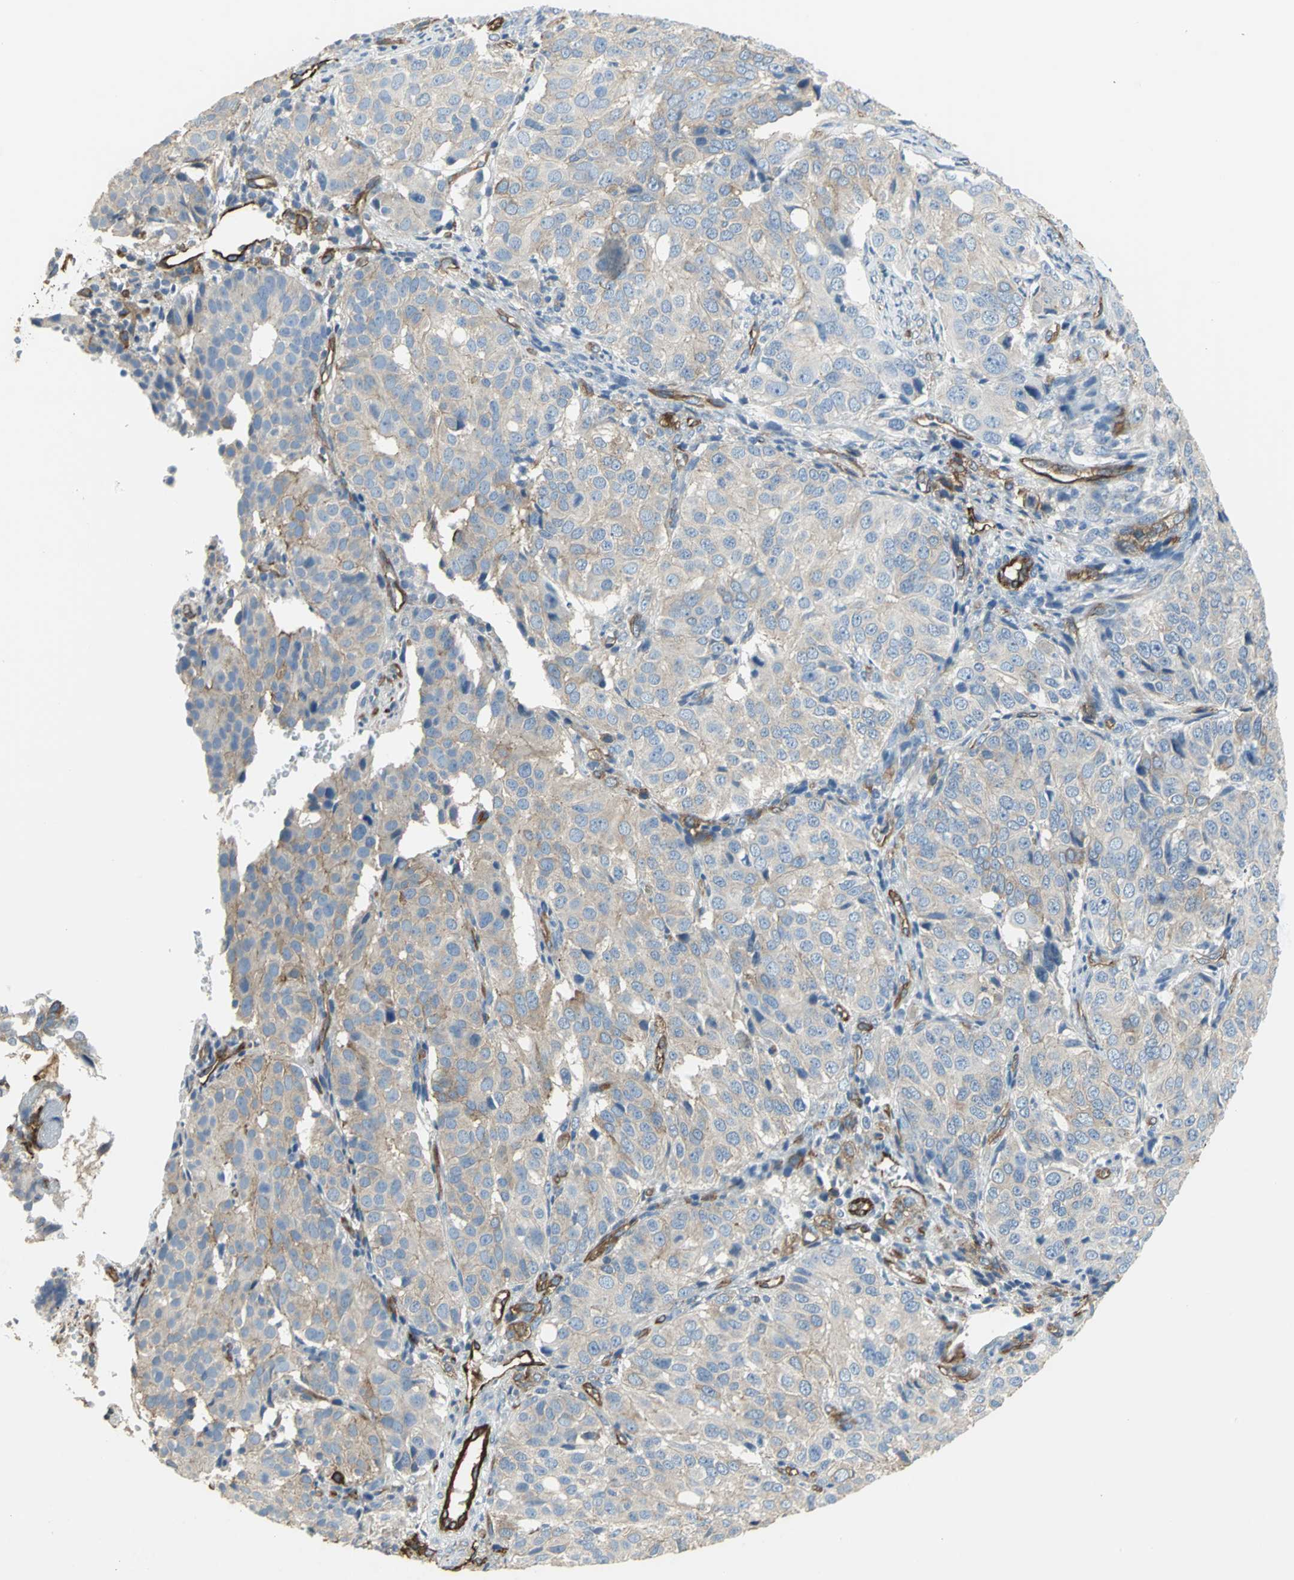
{"staining": {"intensity": "weak", "quantity": ">75%", "location": "cytoplasmic/membranous"}, "tissue": "ovarian cancer", "cell_type": "Tumor cells", "image_type": "cancer", "snomed": [{"axis": "morphology", "description": "Carcinoma, endometroid"}, {"axis": "topography", "description": "Ovary"}], "caption": "A brown stain shows weak cytoplasmic/membranous staining of a protein in ovarian cancer tumor cells.", "gene": "FLNB", "patient": {"sex": "female", "age": 51}}